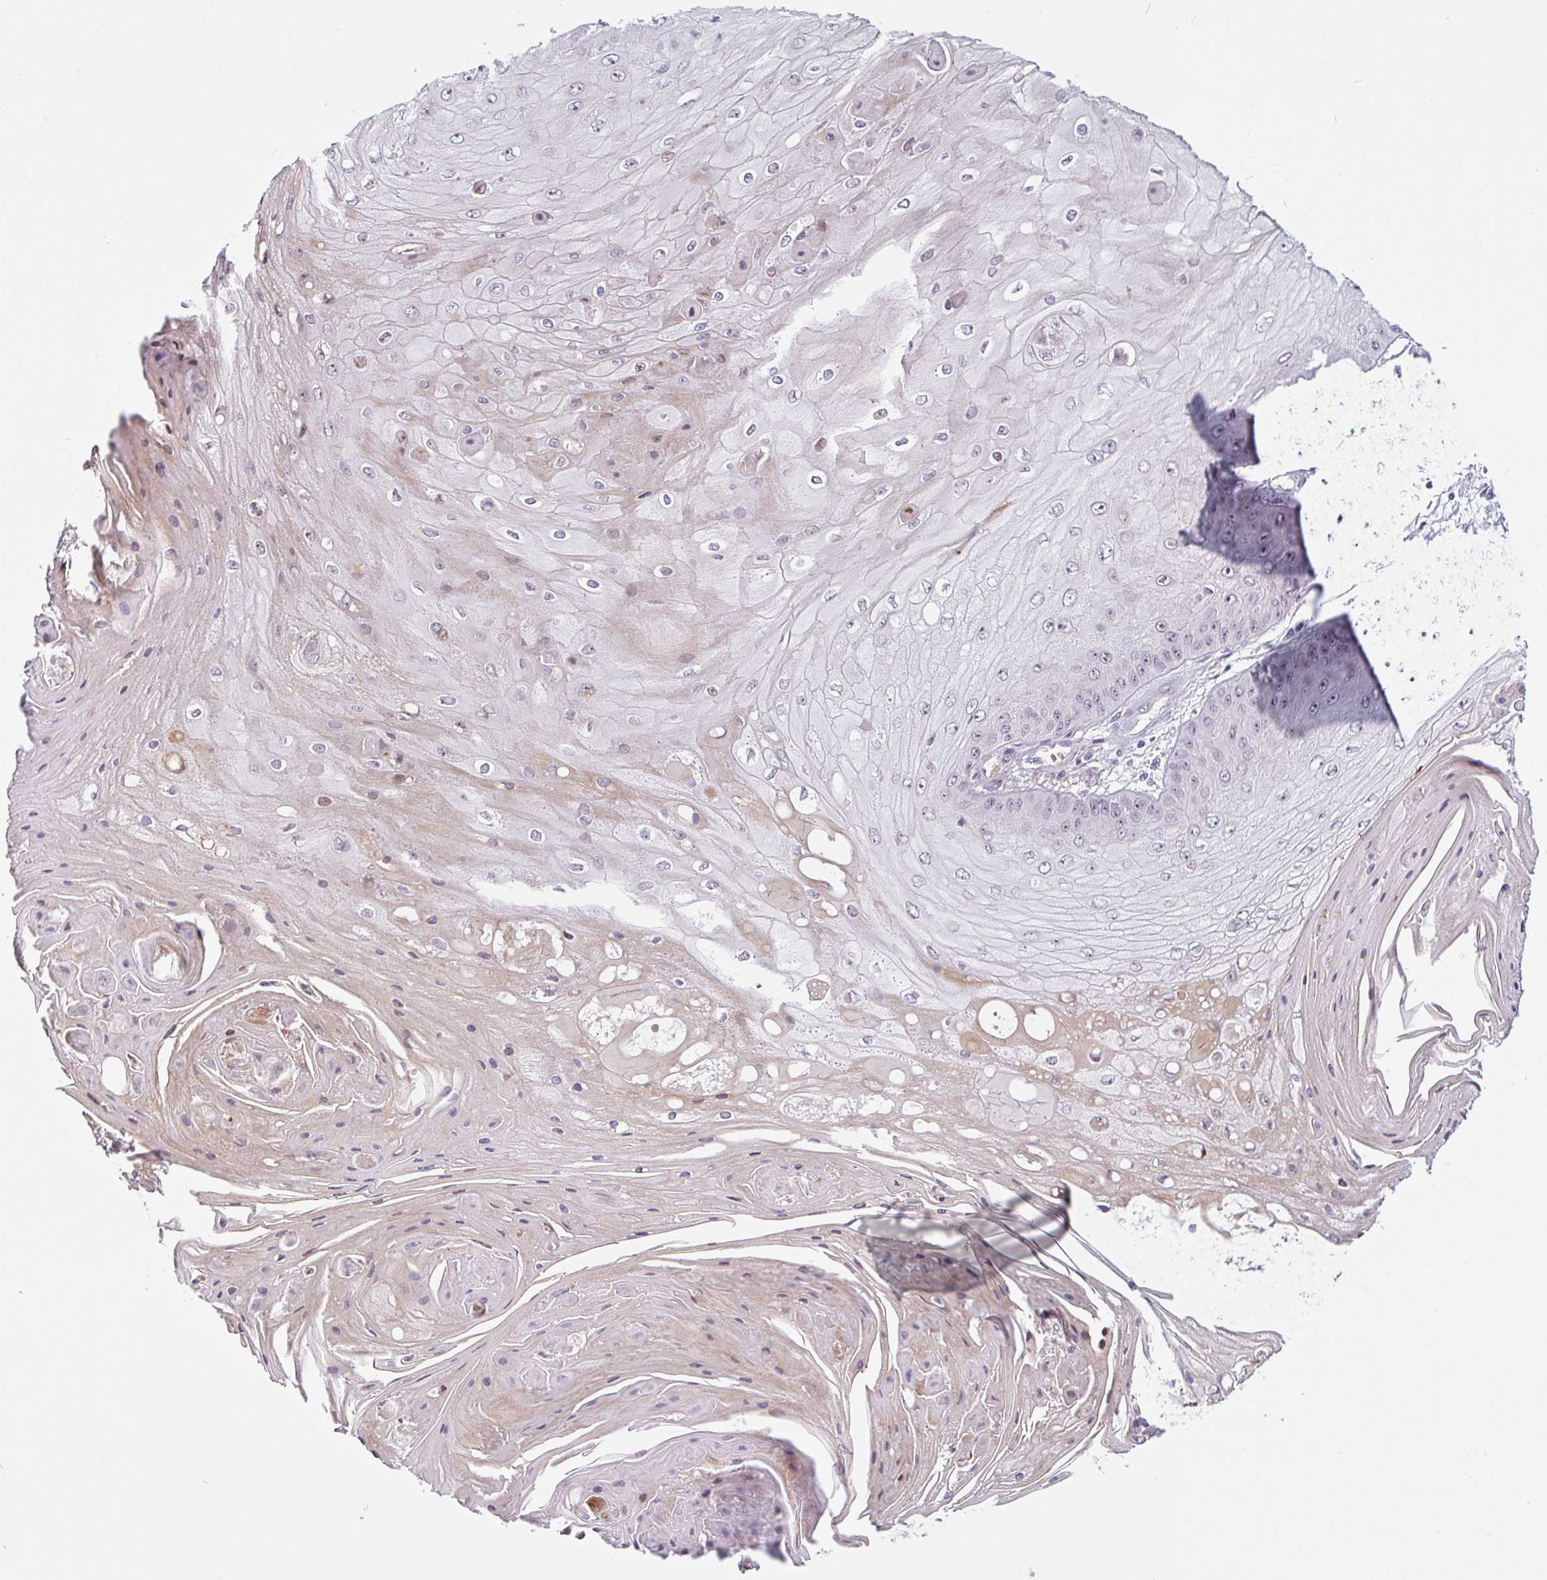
{"staining": {"intensity": "weak", "quantity": "<25%", "location": "nuclear"}, "tissue": "skin cancer", "cell_type": "Tumor cells", "image_type": "cancer", "snomed": [{"axis": "morphology", "description": "Squamous cell carcinoma, NOS"}, {"axis": "topography", "description": "Skin"}], "caption": "Tumor cells are negative for brown protein staining in squamous cell carcinoma (skin).", "gene": "TMEM119", "patient": {"sex": "male", "age": 70}}